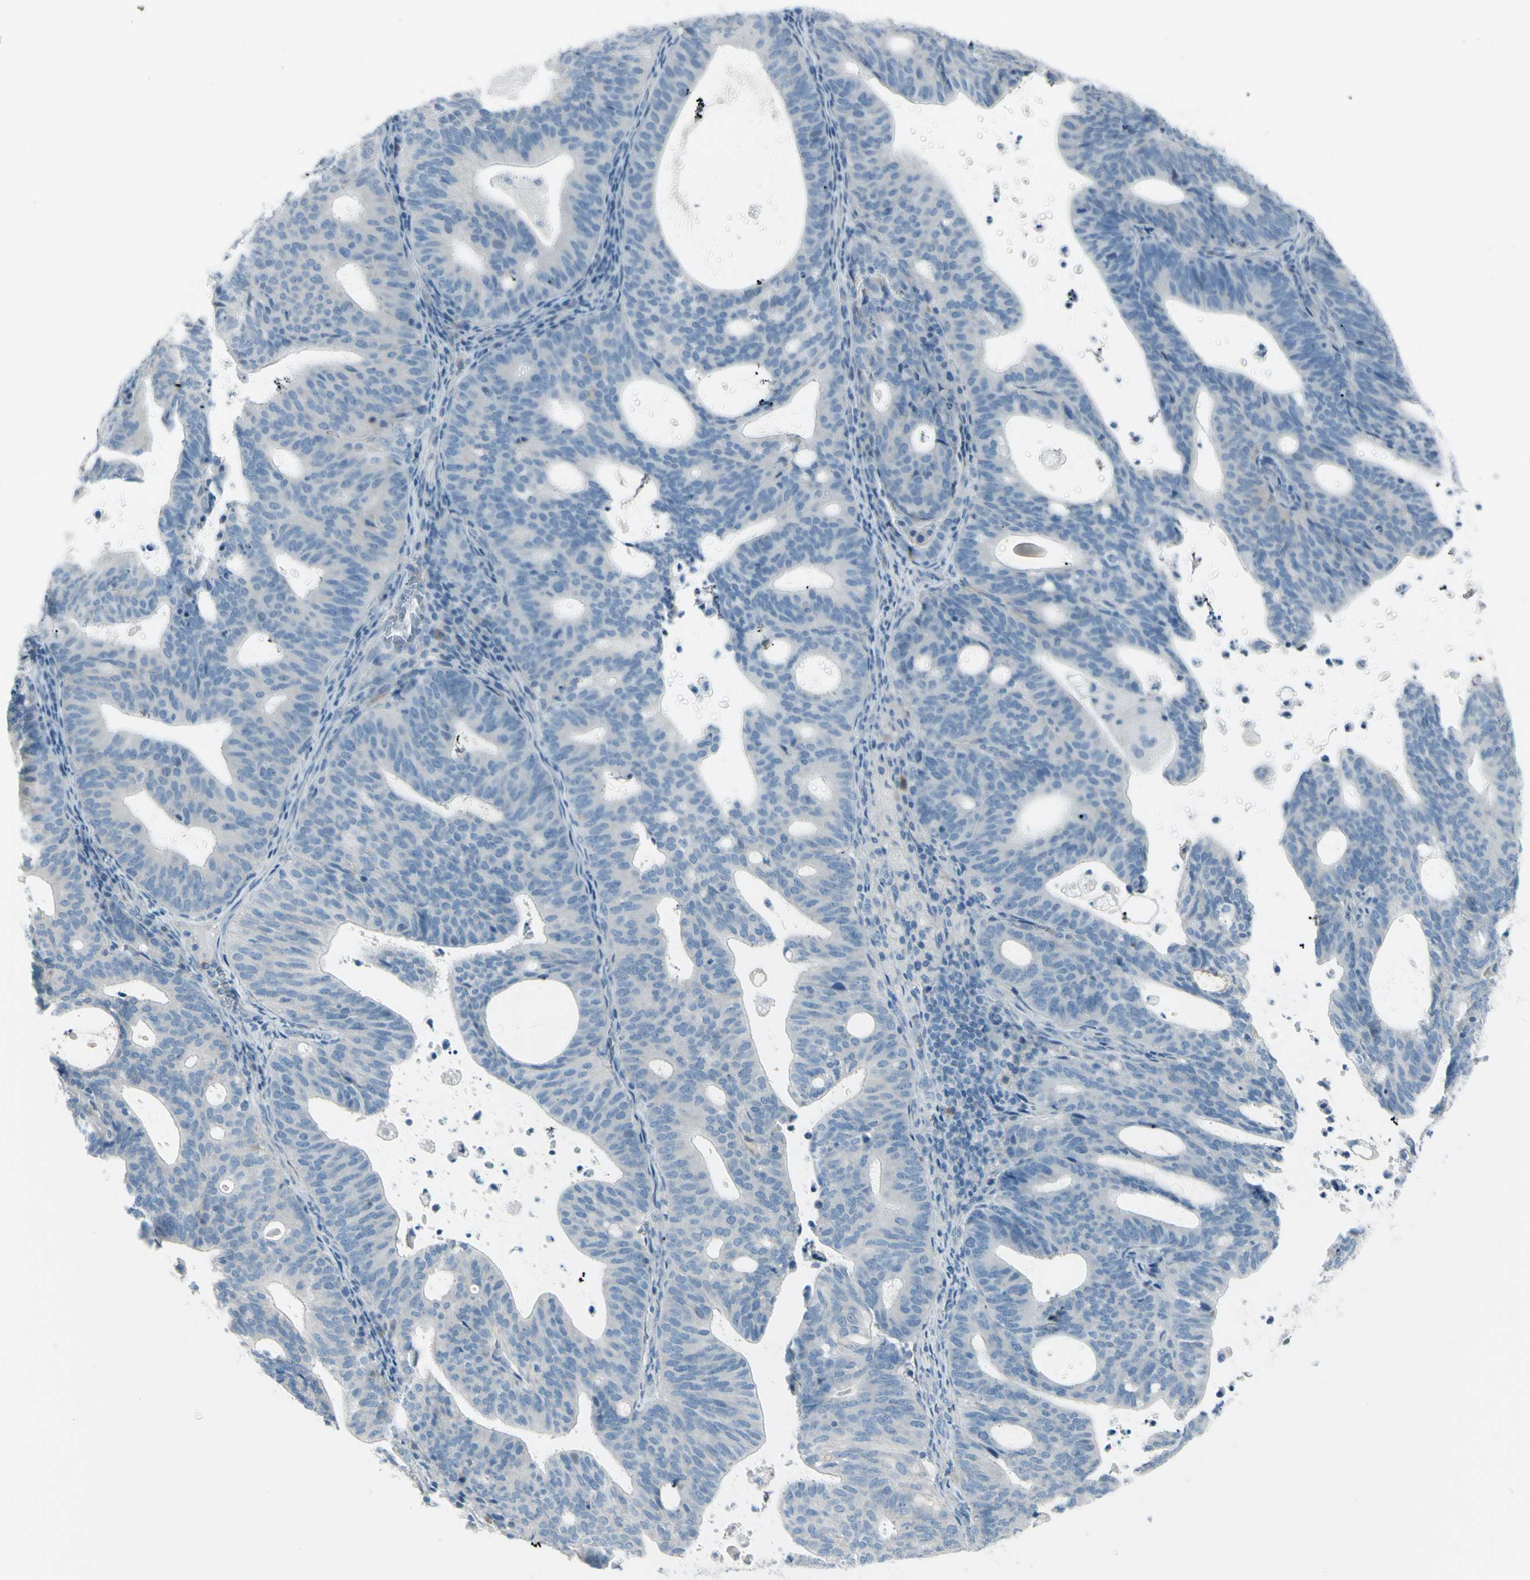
{"staining": {"intensity": "negative", "quantity": "none", "location": "none"}, "tissue": "endometrial cancer", "cell_type": "Tumor cells", "image_type": "cancer", "snomed": [{"axis": "morphology", "description": "Adenocarcinoma, NOS"}, {"axis": "topography", "description": "Uterus"}], "caption": "The immunohistochemistry (IHC) image has no significant positivity in tumor cells of endometrial cancer (adenocarcinoma) tissue. (DAB immunohistochemistry (IHC), high magnification).", "gene": "GPR34", "patient": {"sex": "female", "age": 83}}